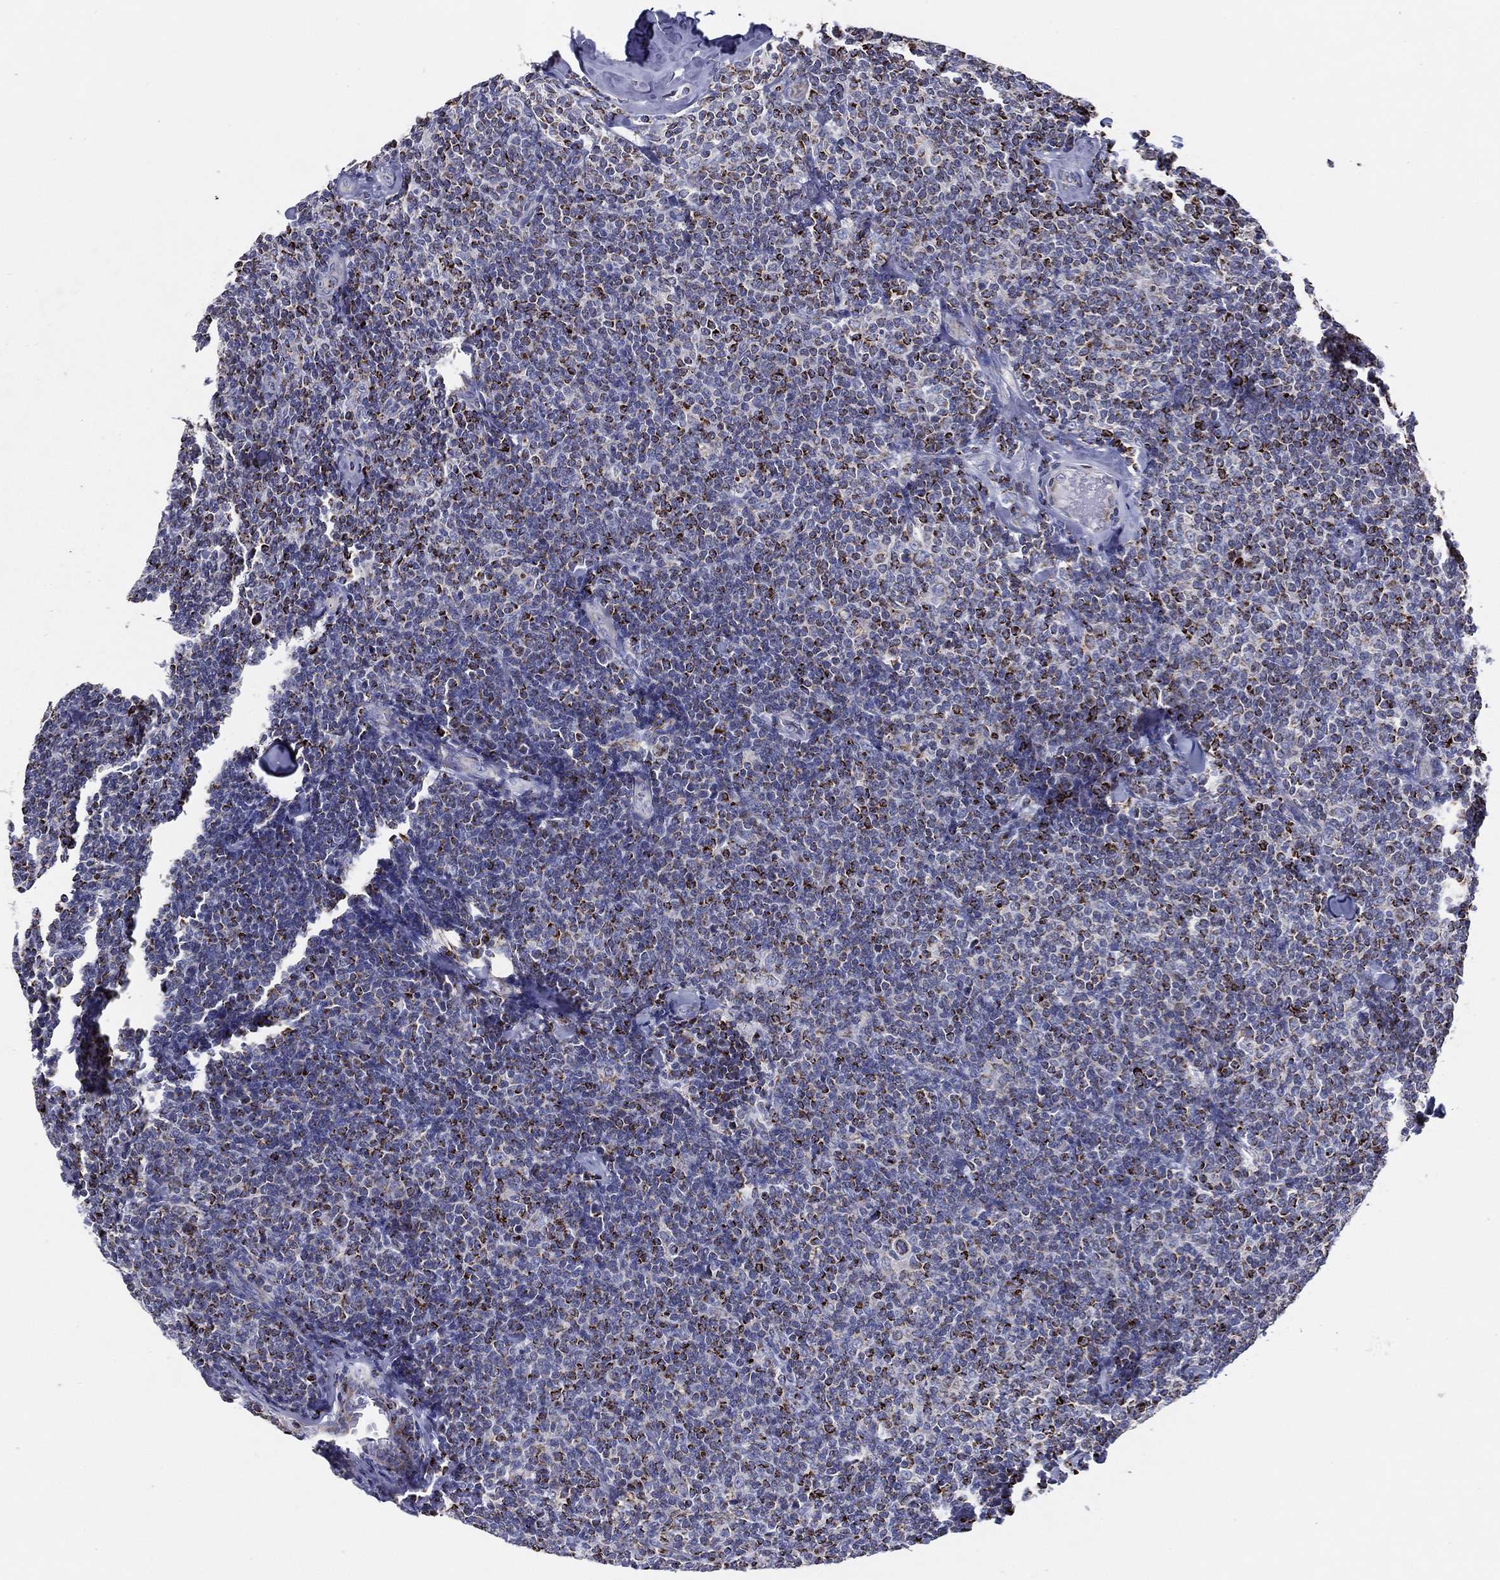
{"staining": {"intensity": "strong", "quantity": "25%-75%", "location": "cytoplasmic/membranous"}, "tissue": "lymphoma", "cell_type": "Tumor cells", "image_type": "cancer", "snomed": [{"axis": "morphology", "description": "Malignant lymphoma, non-Hodgkin's type, Low grade"}, {"axis": "topography", "description": "Lymph node"}], "caption": "Immunohistochemistry (IHC) photomicrograph of human lymphoma stained for a protein (brown), which demonstrates high levels of strong cytoplasmic/membranous staining in about 25%-75% of tumor cells.", "gene": "SFXN1", "patient": {"sex": "female", "age": 56}}